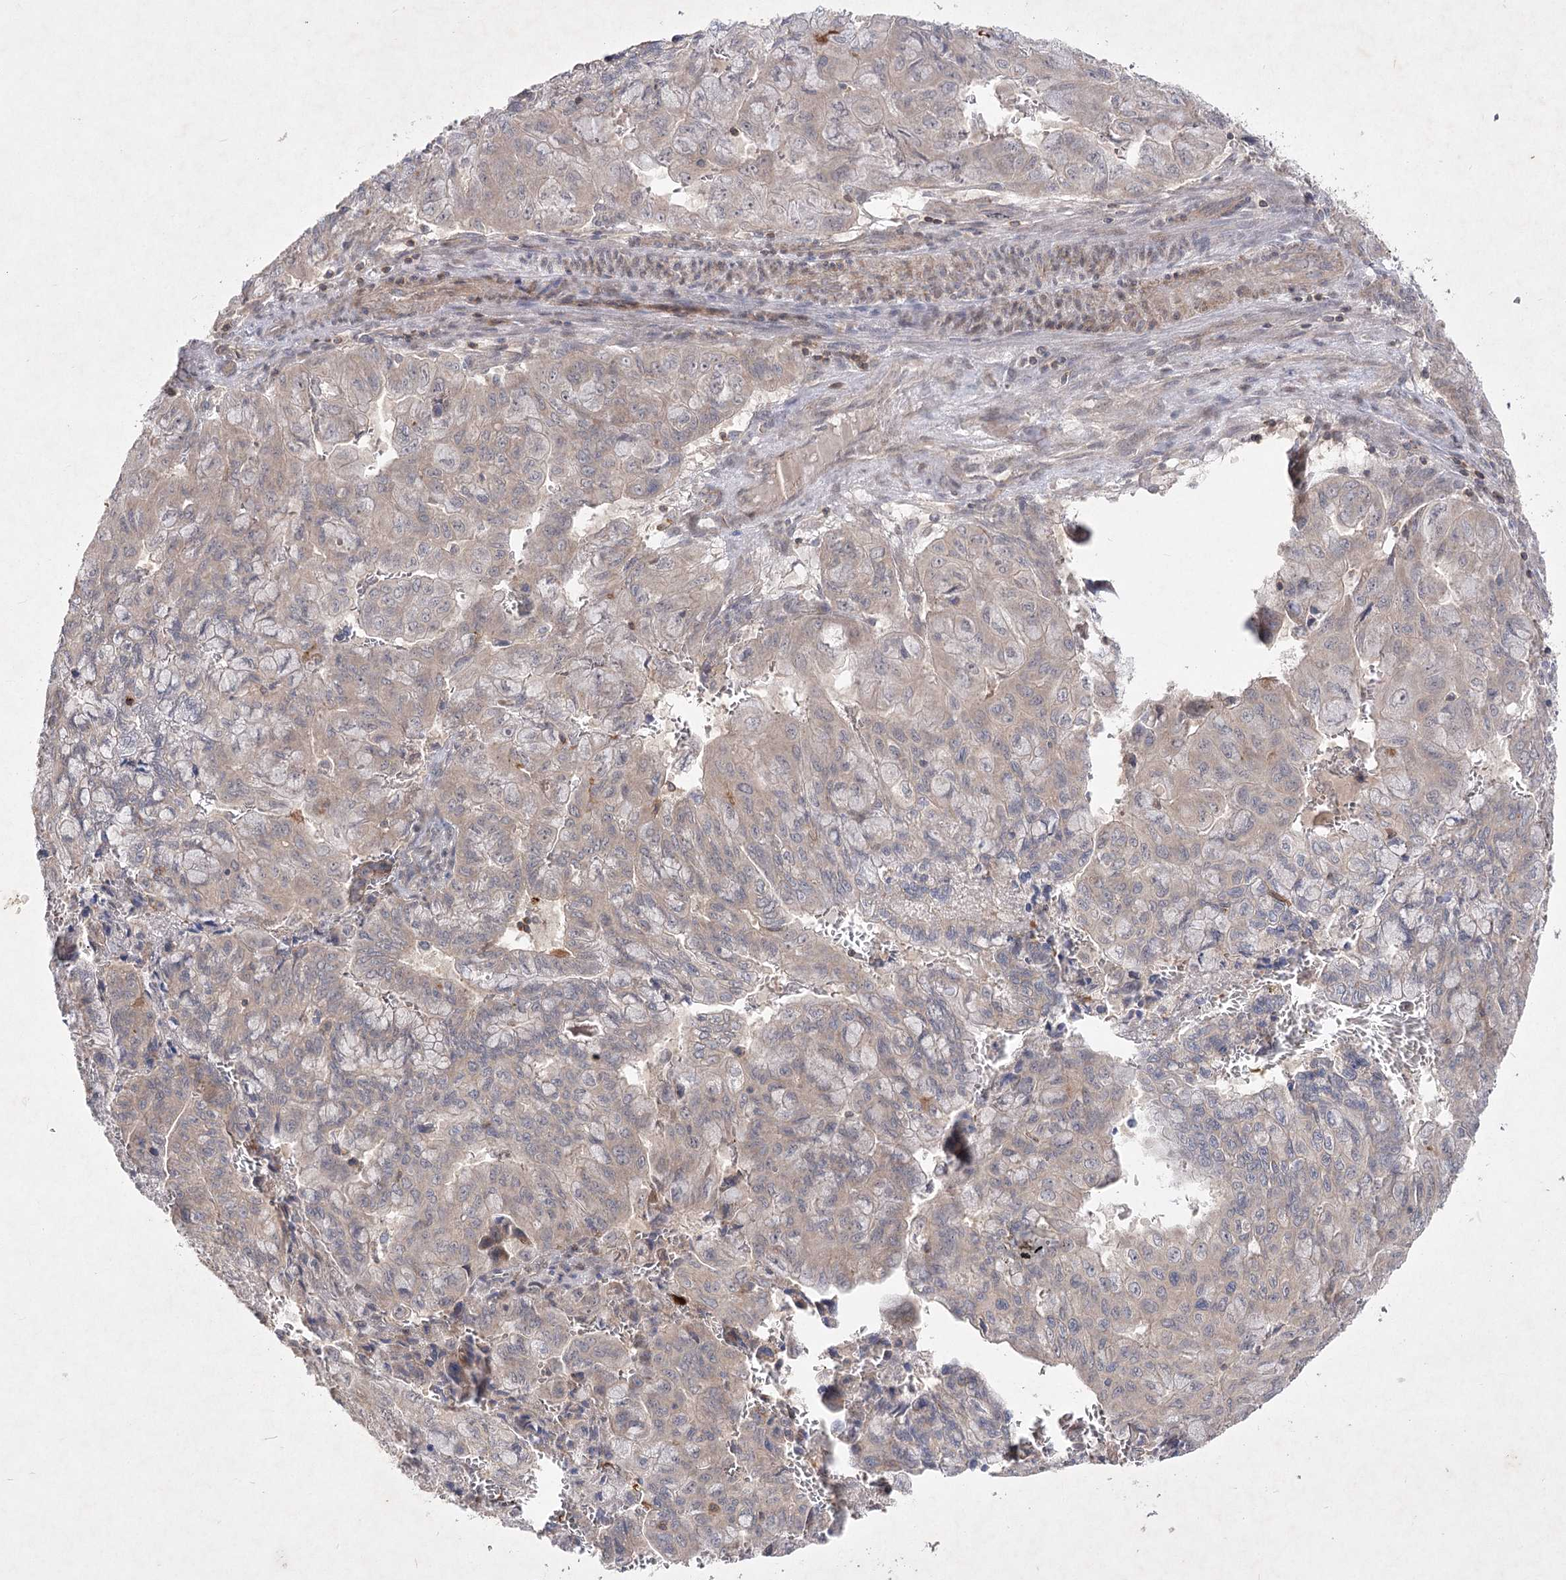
{"staining": {"intensity": "weak", "quantity": "25%-75%", "location": "cytoplasmic/membranous"}, "tissue": "pancreatic cancer", "cell_type": "Tumor cells", "image_type": "cancer", "snomed": [{"axis": "morphology", "description": "Adenocarcinoma, NOS"}, {"axis": "topography", "description": "Pancreas"}], "caption": "Immunohistochemistry (IHC) (DAB) staining of pancreatic cancer (adenocarcinoma) demonstrates weak cytoplasmic/membranous protein staining in about 25%-75% of tumor cells. (DAB IHC, brown staining for protein, blue staining for nuclei).", "gene": "CIB2", "patient": {"sex": "male", "age": 51}}